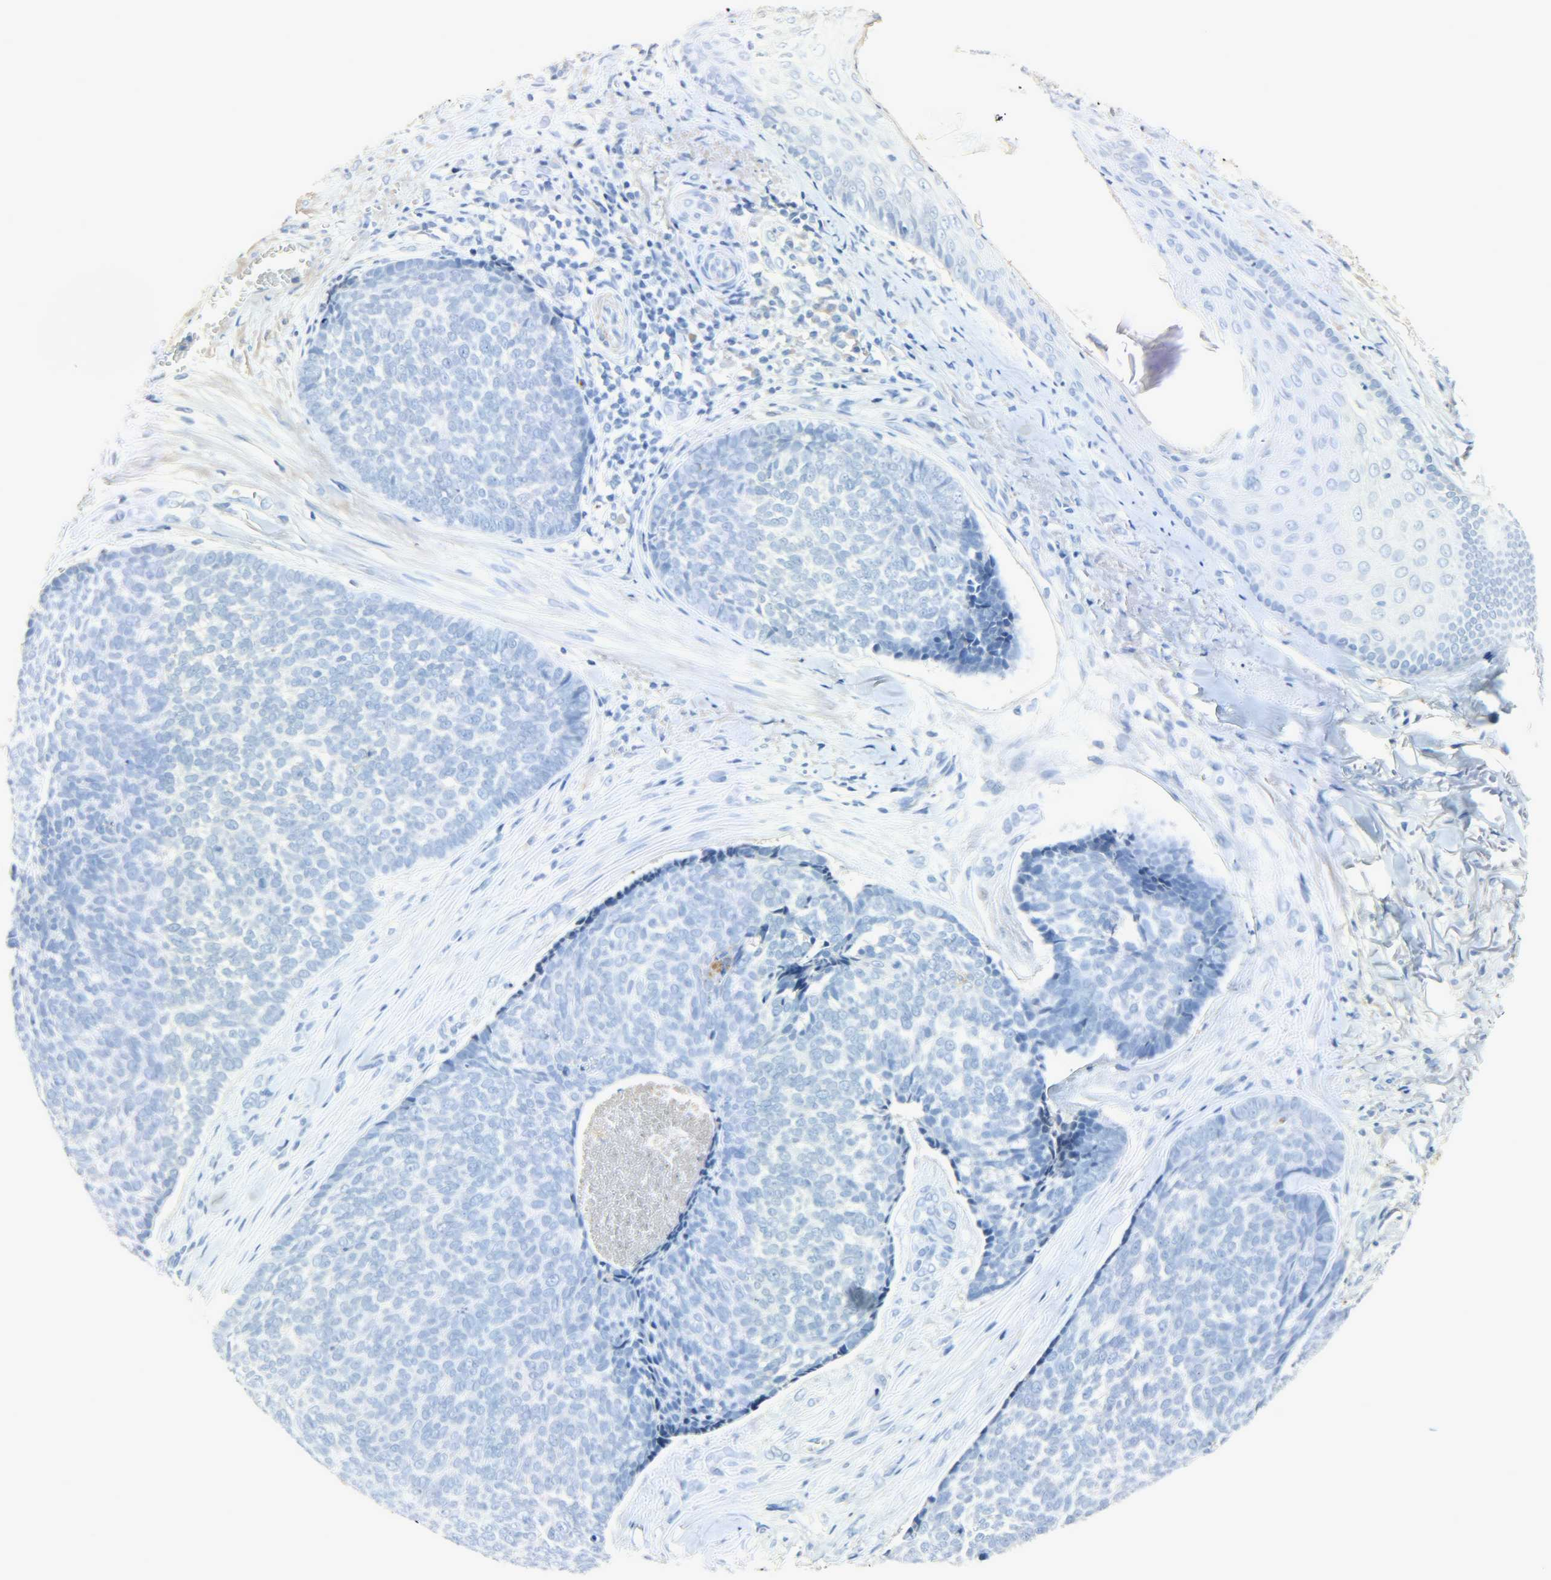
{"staining": {"intensity": "negative", "quantity": "none", "location": "none"}, "tissue": "skin cancer", "cell_type": "Tumor cells", "image_type": "cancer", "snomed": [{"axis": "morphology", "description": "Basal cell carcinoma"}, {"axis": "topography", "description": "Skin"}], "caption": "Immunohistochemistry of human skin cancer (basal cell carcinoma) reveals no positivity in tumor cells. (IHC, brightfield microscopy, high magnification).", "gene": "CRP", "patient": {"sex": "male", "age": 84}}